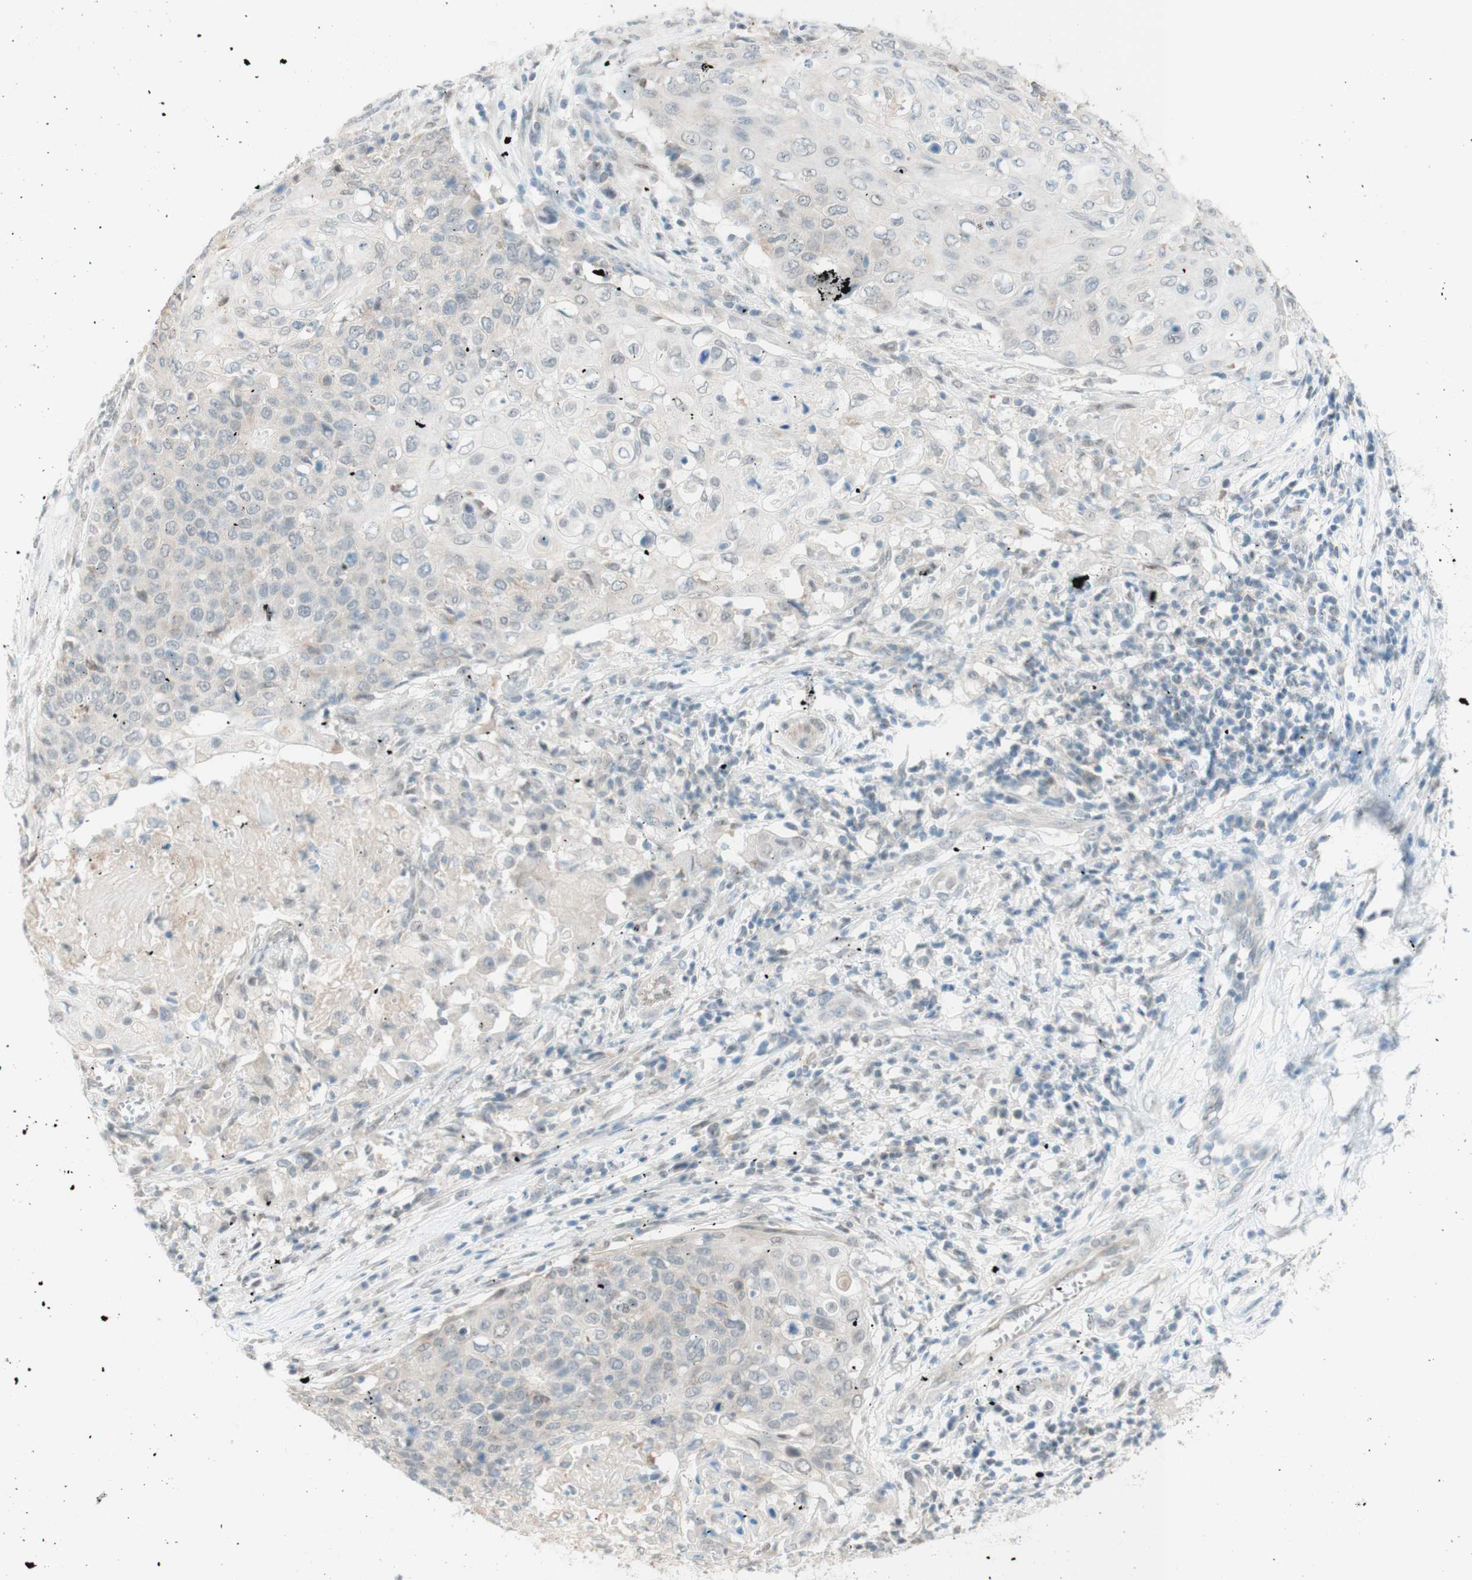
{"staining": {"intensity": "weak", "quantity": "<25%", "location": "cytoplasmic/membranous"}, "tissue": "cervical cancer", "cell_type": "Tumor cells", "image_type": "cancer", "snomed": [{"axis": "morphology", "description": "Squamous cell carcinoma, NOS"}, {"axis": "topography", "description": "Cervix"}], "caption": "IHC histopathology image of neoplastic tissue: cervical cancer (squamous cell carcinoma) stained with DAB (3,3'-diaminobenzidine) displays no significant protein positivity in tumor cells. (DAB (3,3'-diaminobenzidine) IHC with hematoxylin counter stain).", "gene": "JPH1", "patient": {"sex": "female", "age": 39}}